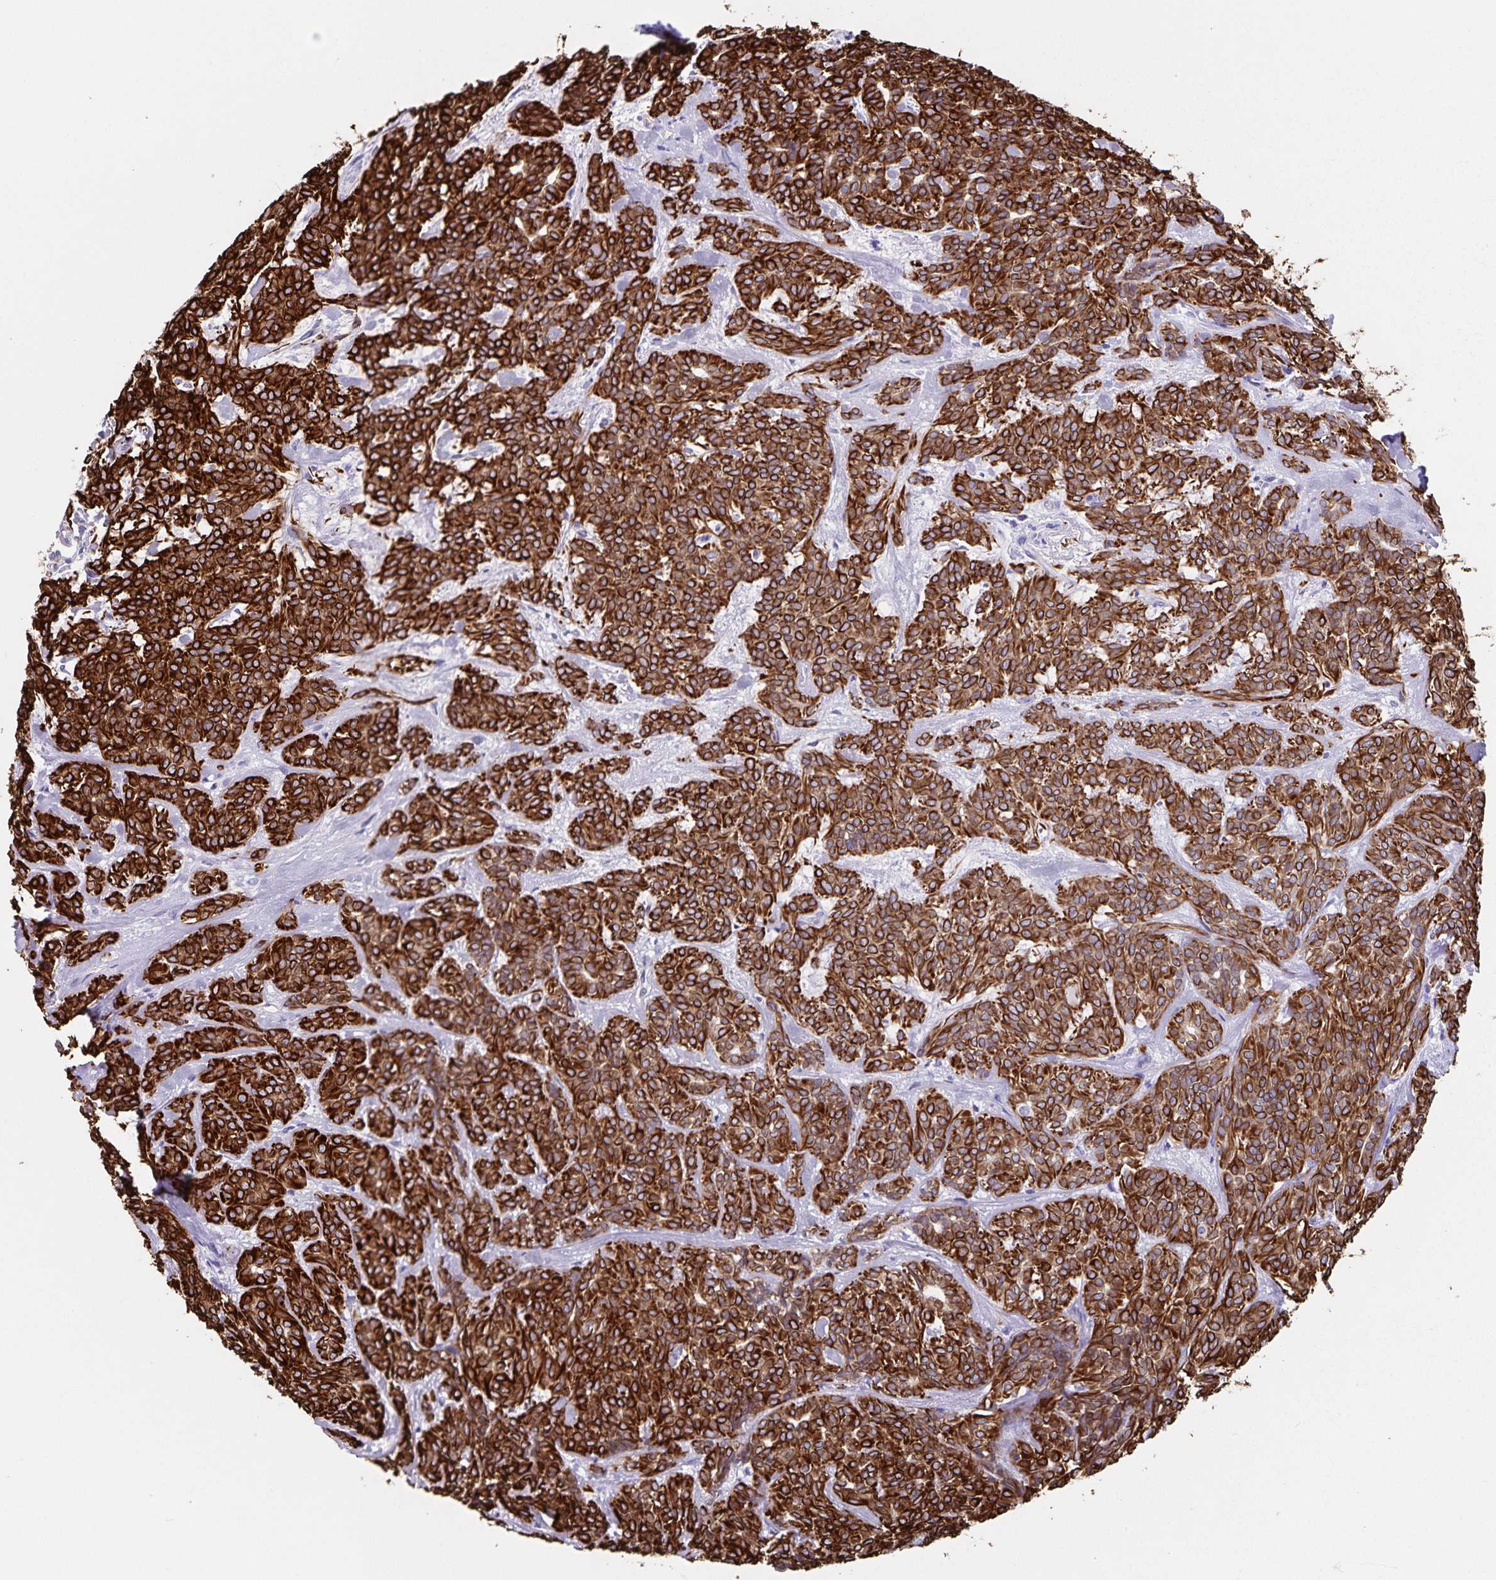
{"staining": {"intensity": "strong", "quantity": ">75%", "location": "cytoplasmic/membranous"}, "tissue": "head and neck cancer", "cell_type": "Tumor cells", "image_type": "cancer", "snomed": [{"axis": "morphology", "description": "Adenocarcinoma, NOS"}, {"axis": "topography", "description": "Head-Neck"}], "caption": "Protein analysis of head and neck cancer (adenocarcinoma) tissue exhibits strong cytoplasmic/membranous positivity in approximately >75% of tumor cells.", "gene": "SYNM", "patient": {"sex": "female", "age": 57}}